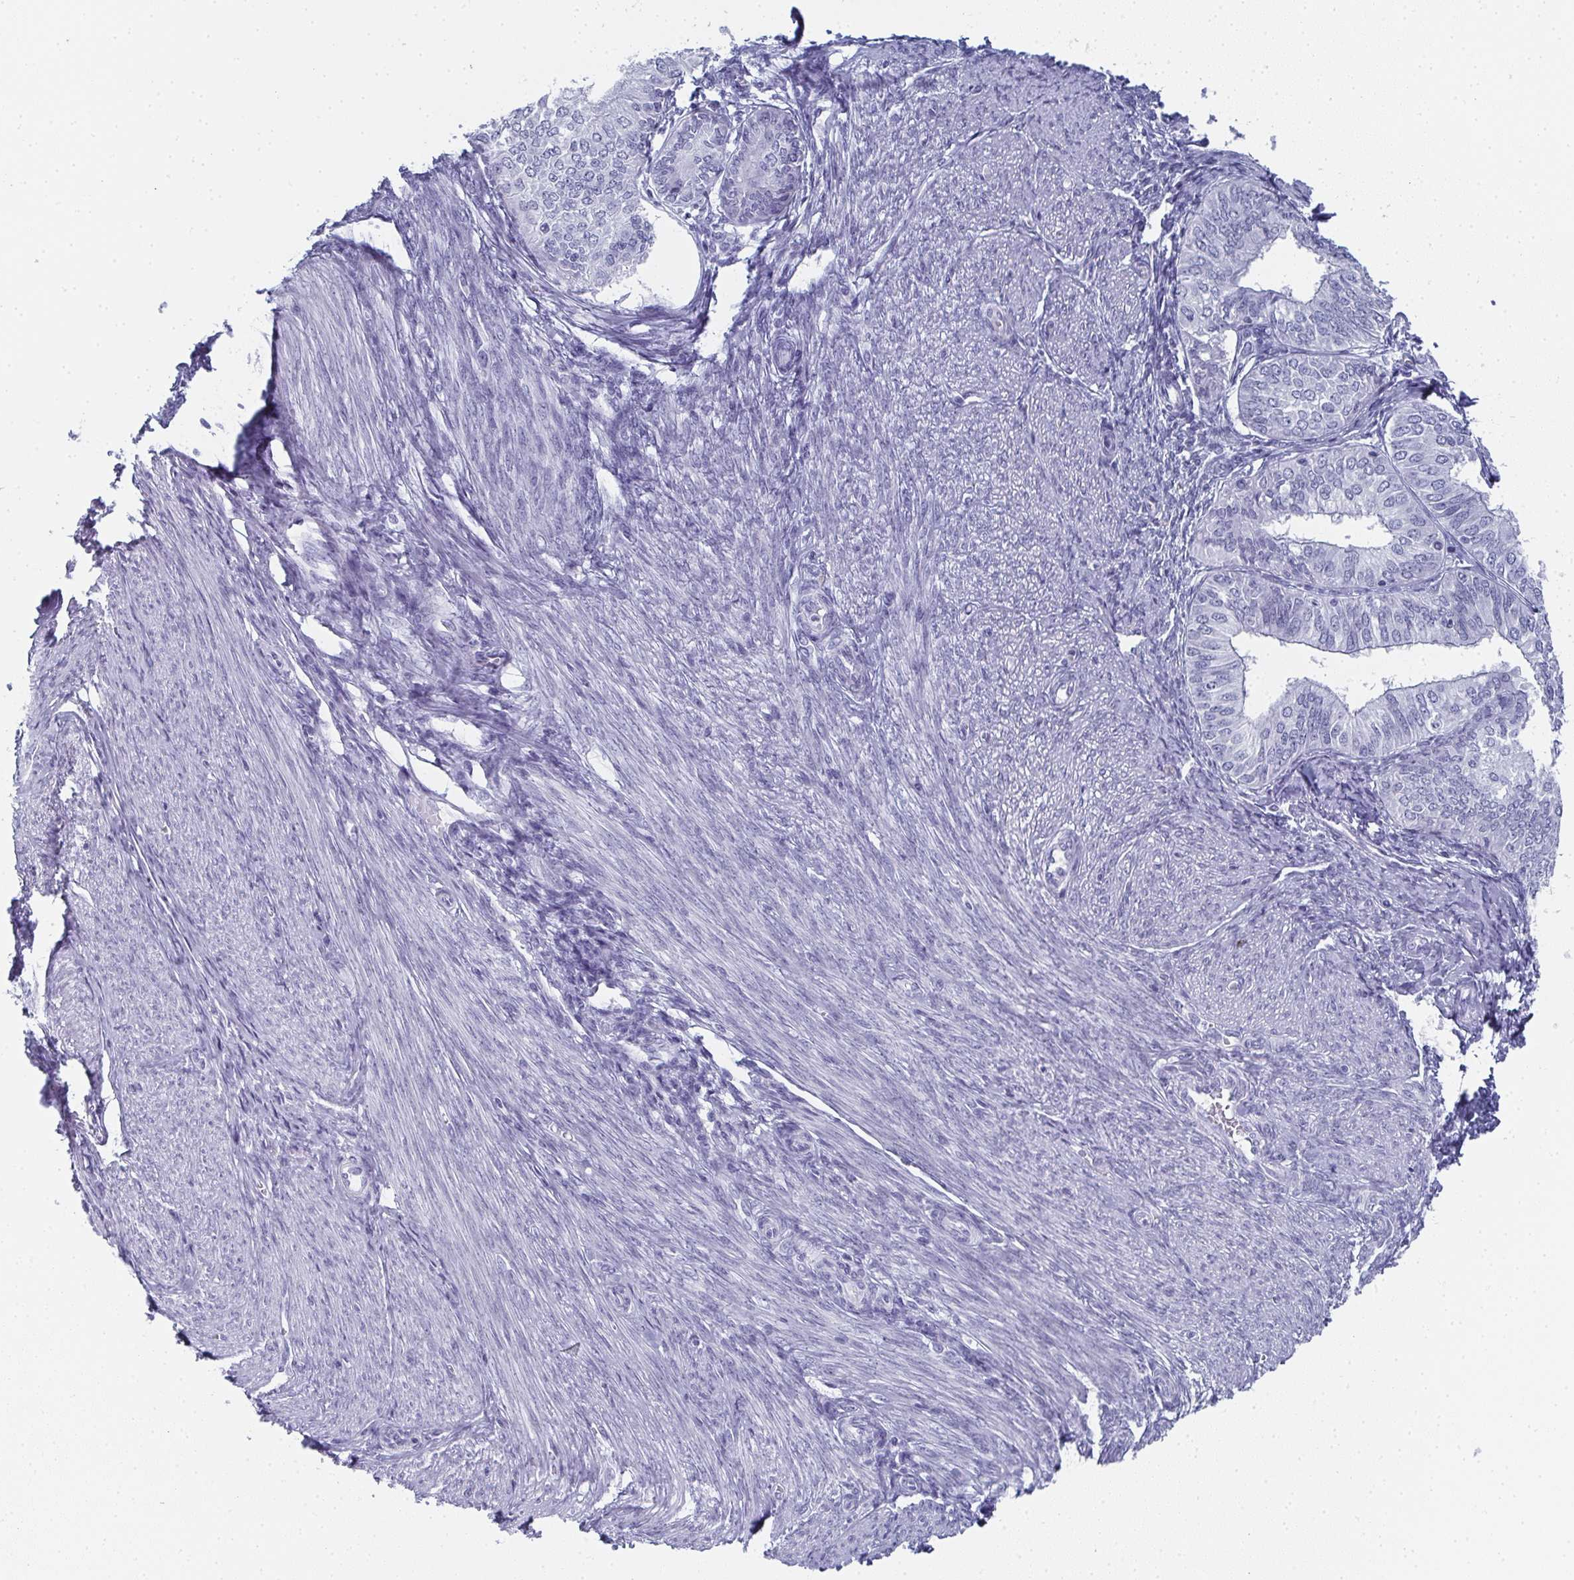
{"staining": {"intensity": "negative", "quantity": "none", "location": "none"}, "tissue": "endometrial cancer", "cell_type": "Tumor cells", "image_type": "cancer", "snomed": [{"axis": "morphology", "description": "Adenocarcinoma, NOS"}, {"axis": "topography", "description": "Endometrium"}], "caption": "IHC histopathology image of endometrial cancer stained for a protein (brown), which demonstrates no staining in tumor cells.", "gene": "PYCR3", "patient": {"sex": "female", "age": 58}}